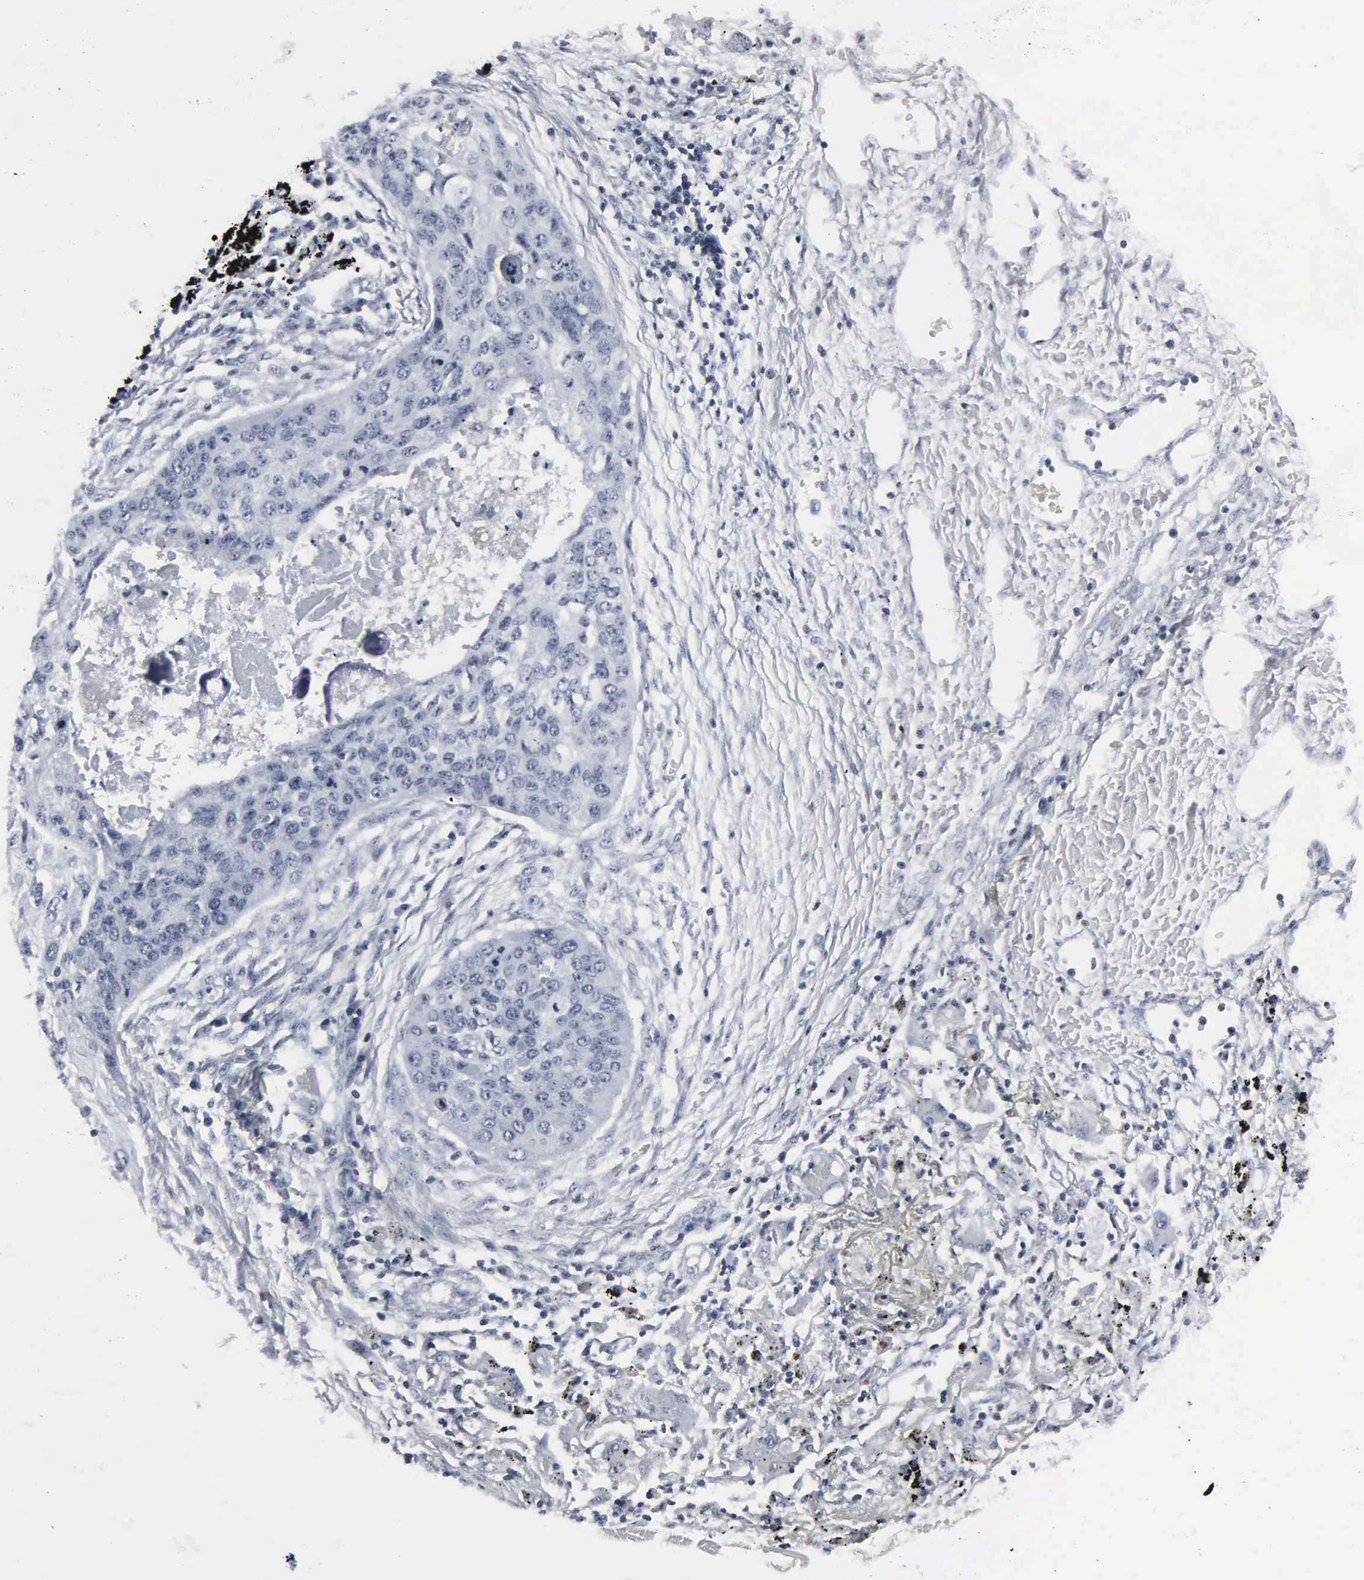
{"staining": {"intensity": "negative", "quantity": "none", "location": "none"}, "tissue": "lung cancer", "cell_type": "Tumor cells", "image_type": "cancer", "snomed": [{"axis": "morphology", "description": "Squamous cell carcinoma, NOS"}, {"axis": "topography", "description": "Lung"}], "caption": "A photomicrograph of lung cancer (squamous cell carcinoma) stained for a protein shows no brown staining in tumor cells.", "gene": "DGCR2", "patient": {"sex": "male", "age": 71}}